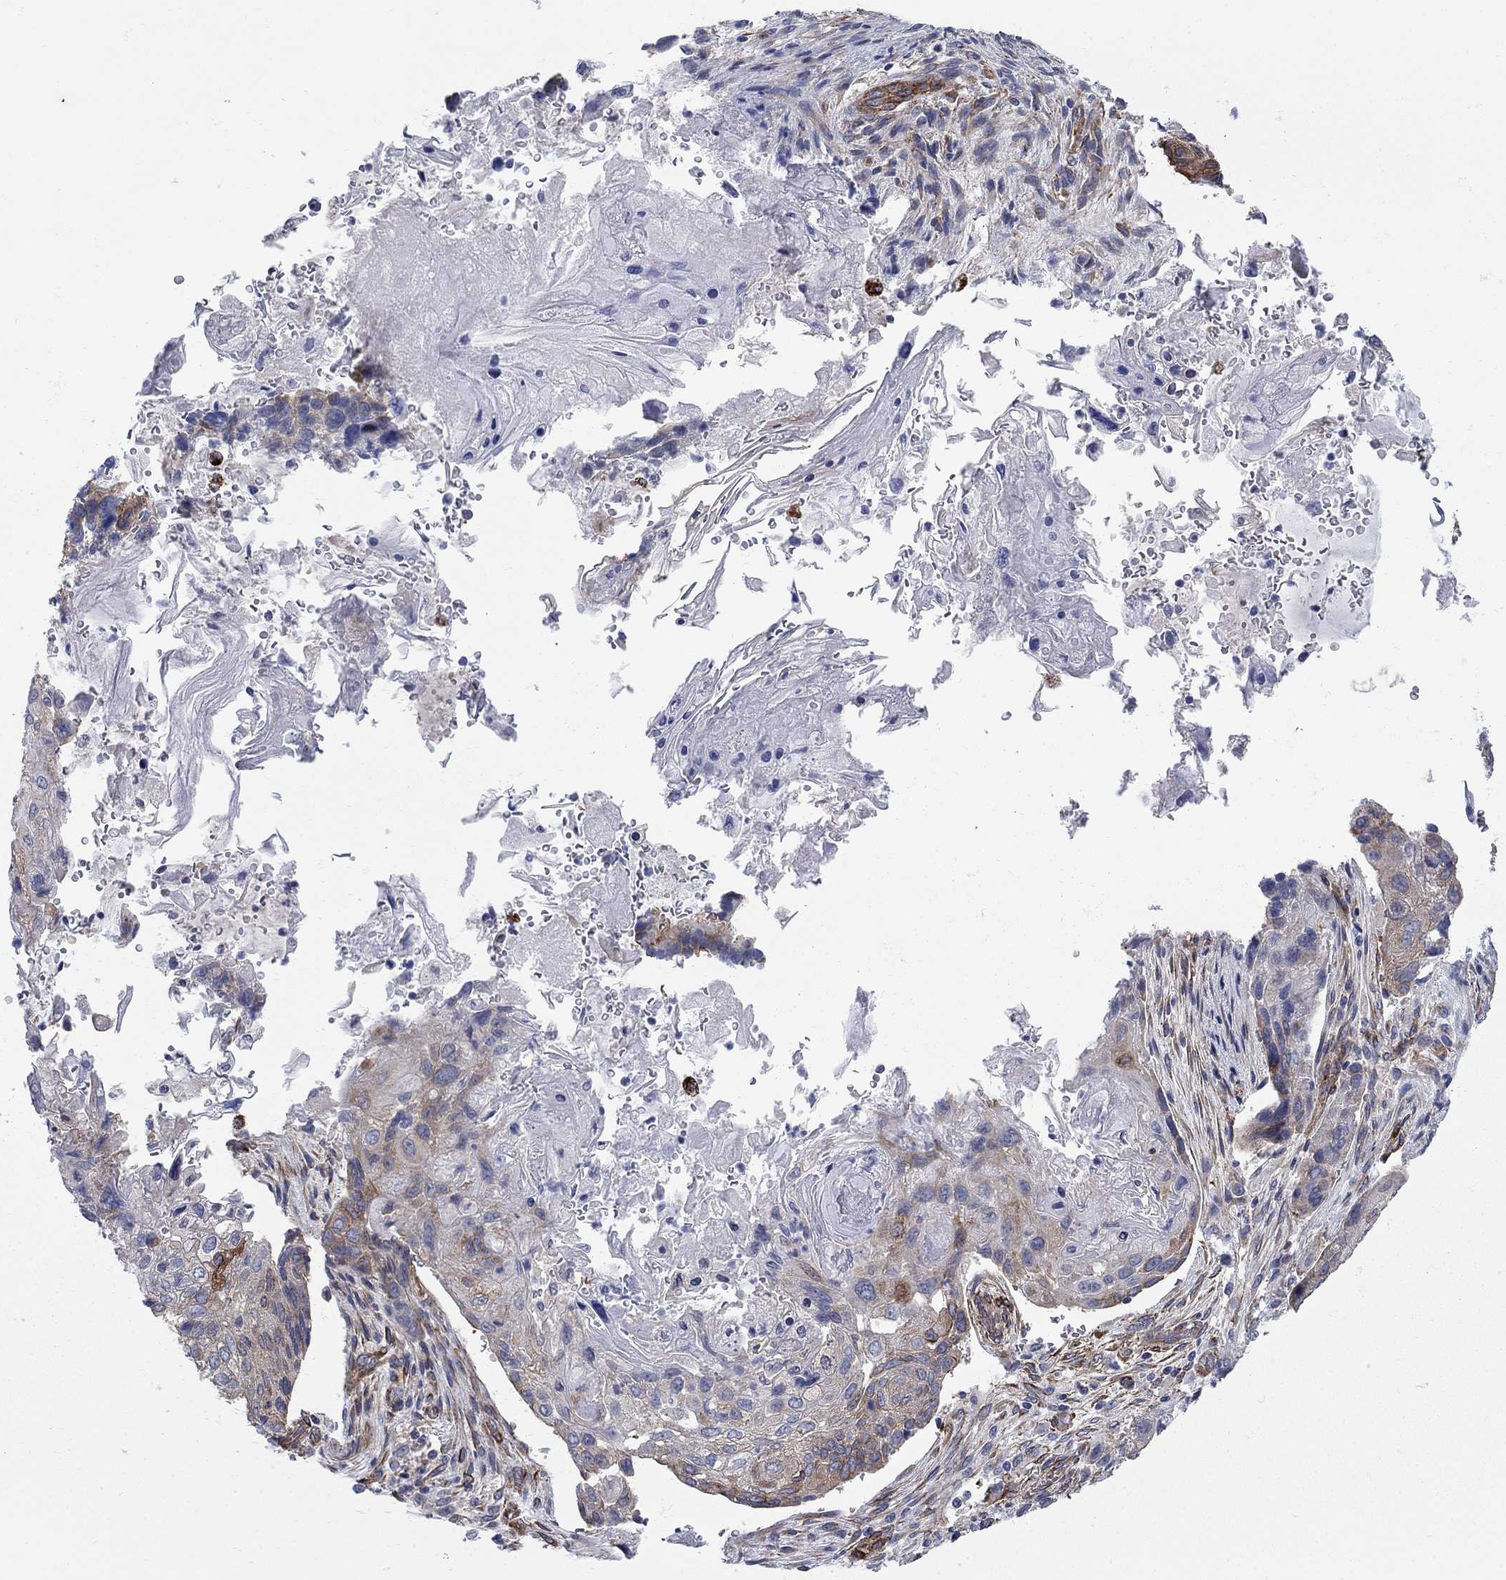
{"staining": {"intensity": "moderate", "quantity": "<25%", "location": "cytoplasmic/membranous"}, "tissue": "lung cancer", "cell_type": "Tumor cells", "image_type": "cancer", "snomed": [{"axis": "morphology", "description": "Normal tissue, NOS"}, {"axis": "morphology", "description": "Squamous cell carcinoma, NOS"}, {"axis": "topography", "description": "Bronchus"}, {"axis": "topography", "description": "Lung"}], "caption": "Immunohistochemical staining of human squamous cell carcinoma (lung) reveals moderate cytoplasmic/membranous protein positivity in approximately <25% of tumor cells.", "gene": "SEPTIN8", "patient": {"sex": "male", "age": 69}}